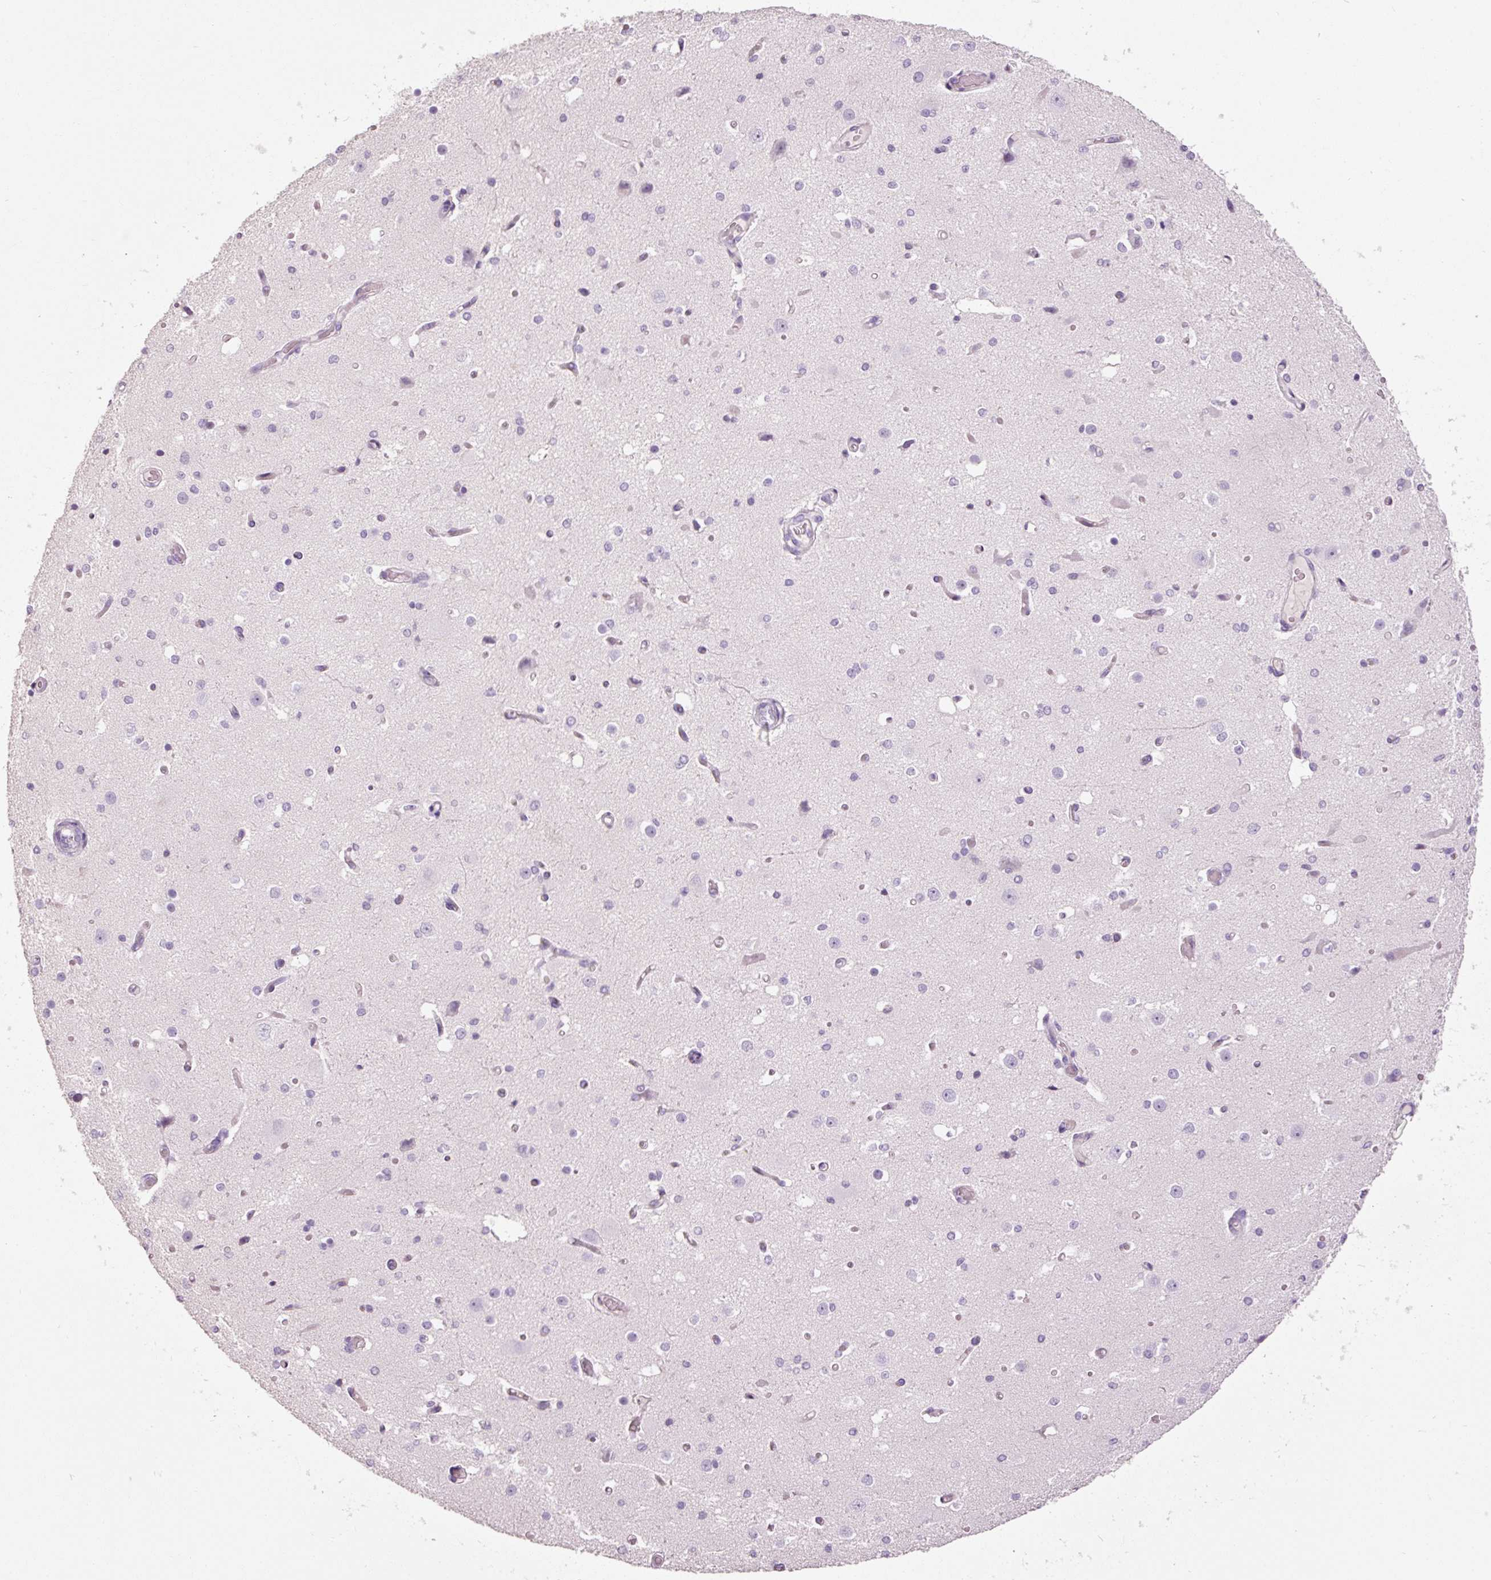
{"staining": {"intensity": "negative", "quantity": "none", "location": "none"}, "tissue": "cerebral cortex", "cell_type": "Endothelial cells", "image_type": "normal", "snomed": [{"axis": "morphology", "description": "Normal tissue, NOS"}, {"axis": "morphology", "description": "Inflammation, NOS"}, {"axis": "topography", "description": "Cerebral cortex"}], "caption": "IHC of unremarkable human cerebral cortex displays no expression in endothelial cells. Brightfield microscopy of immunohistochemistry stained with DAB (3,3'-diaminobenzidine) (brown) and hematoxylin (blue), captured at high magnification.", "gene": "MUC5AC", "patient": {"sex": "male", "age": 6}}